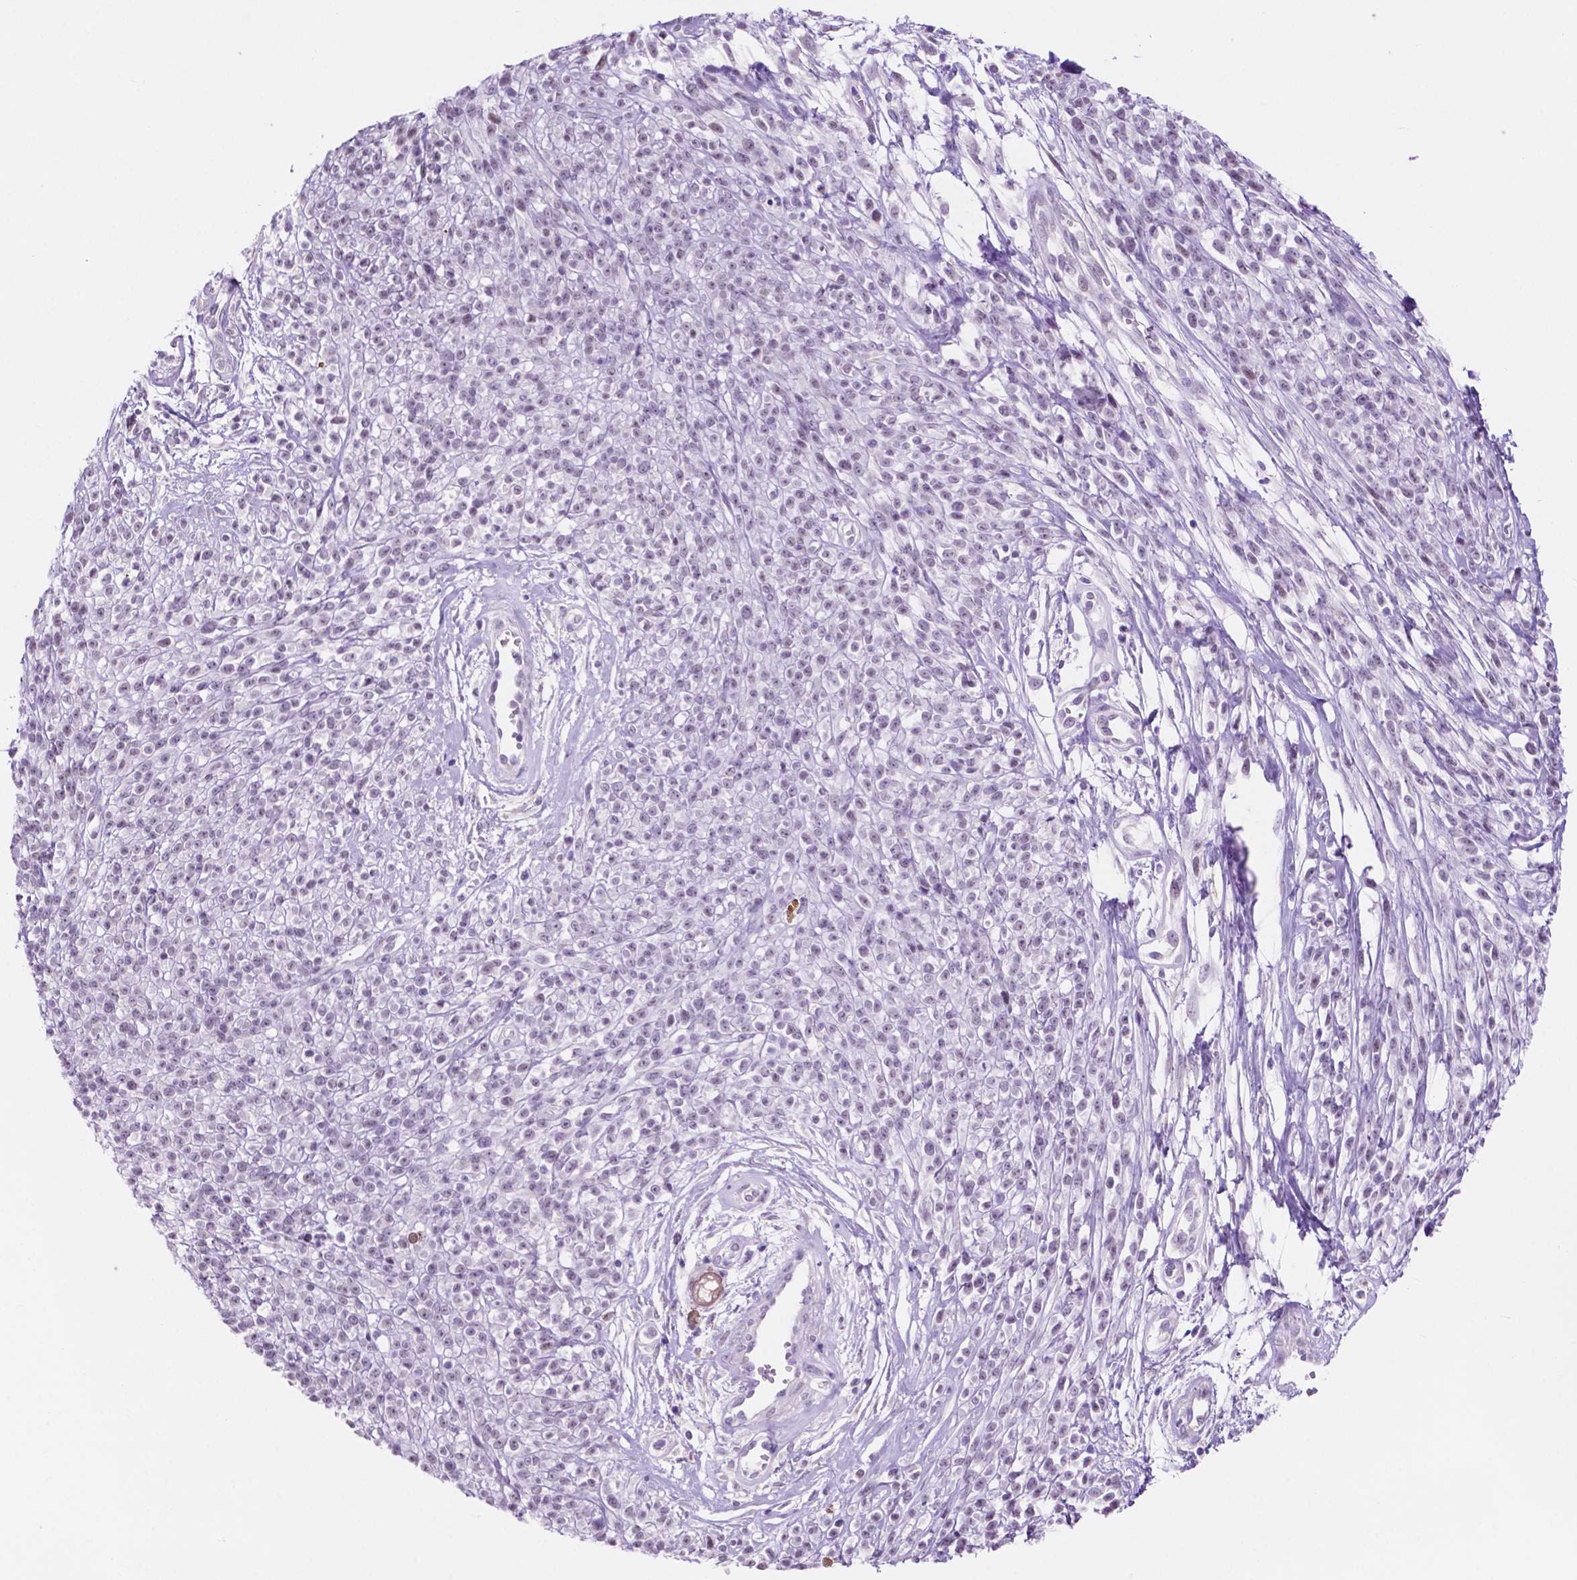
{"staining": {"intensity": "negative", "quantity": "none", "location": "none"}, "tissue": "melanoma", "cell_type": "Tumor cells", "image_type": "cancer", "snomed": [{"axis": "morphology", "description": "Malignant melanoma, NOS"}, {"axis": "topography", "description": "Skin"}, {"axis": "topography", "description": "Skin of trunk"}], "caption": "The histopathology image reveals no significant staining in tumor cells of malignant melanoma.", "gene": "ACY3", "patient": {"sex": "male", "age": 74}}